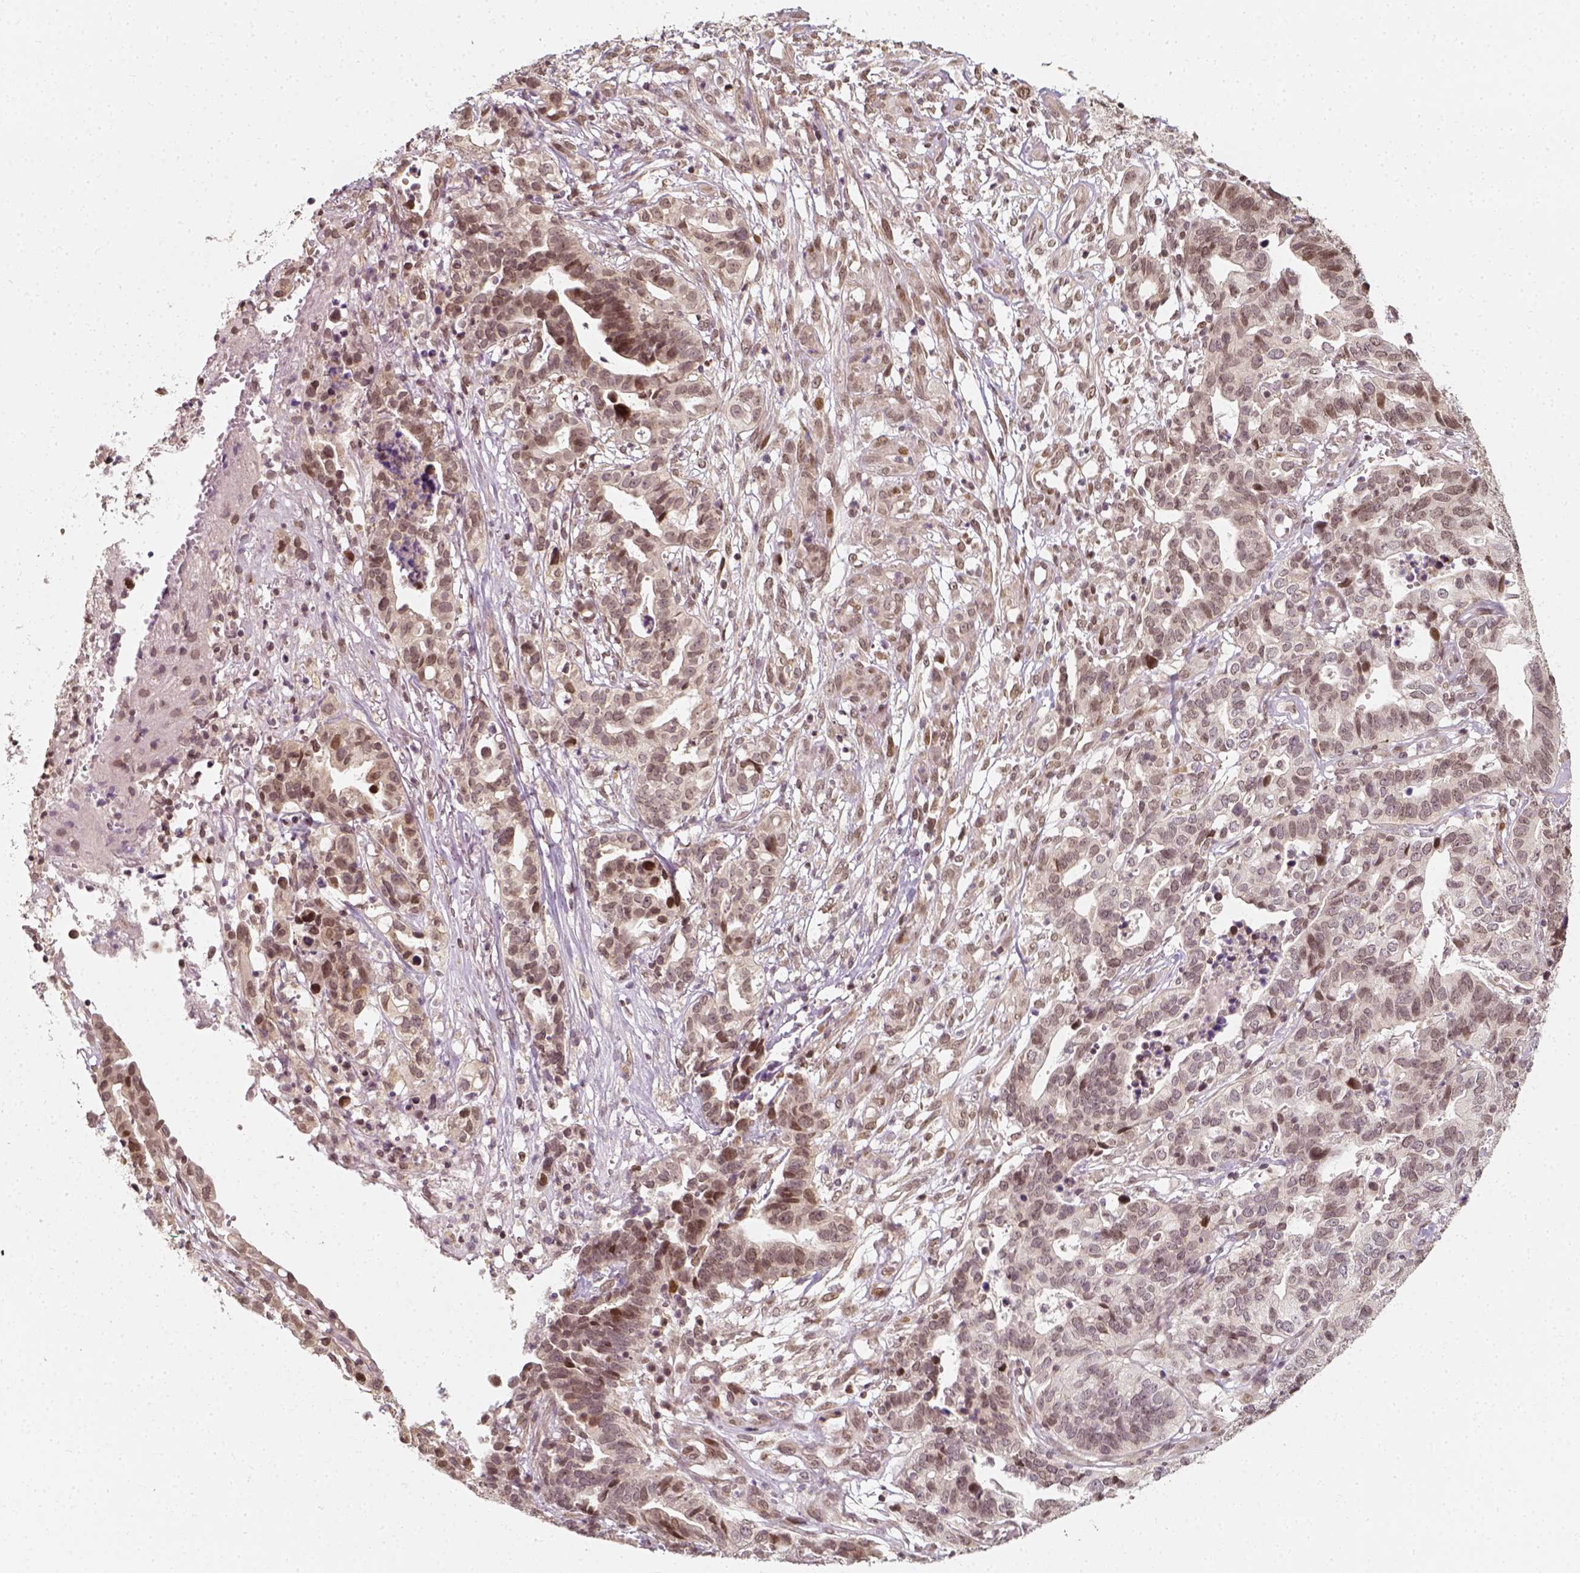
{"staining": {"intensity": "negative", "quantity": "none", "location": "none"}, "tissue": "stomach cancer", "cell_type": "Tumor cells", "image_type": "cancer", "snomed": [{"axis": "morphology", "description": "Adenocarcinoma, NOS"}, {"axis": "topography", "description": "Stomach, upper"}], "caption": "Tumor cells show no significant positivity in adenocarcinoma (stomach). Nuclei are stained in blue.", "gene": "ZMAT3", "patient": {"sex": "female", "age": 67}}